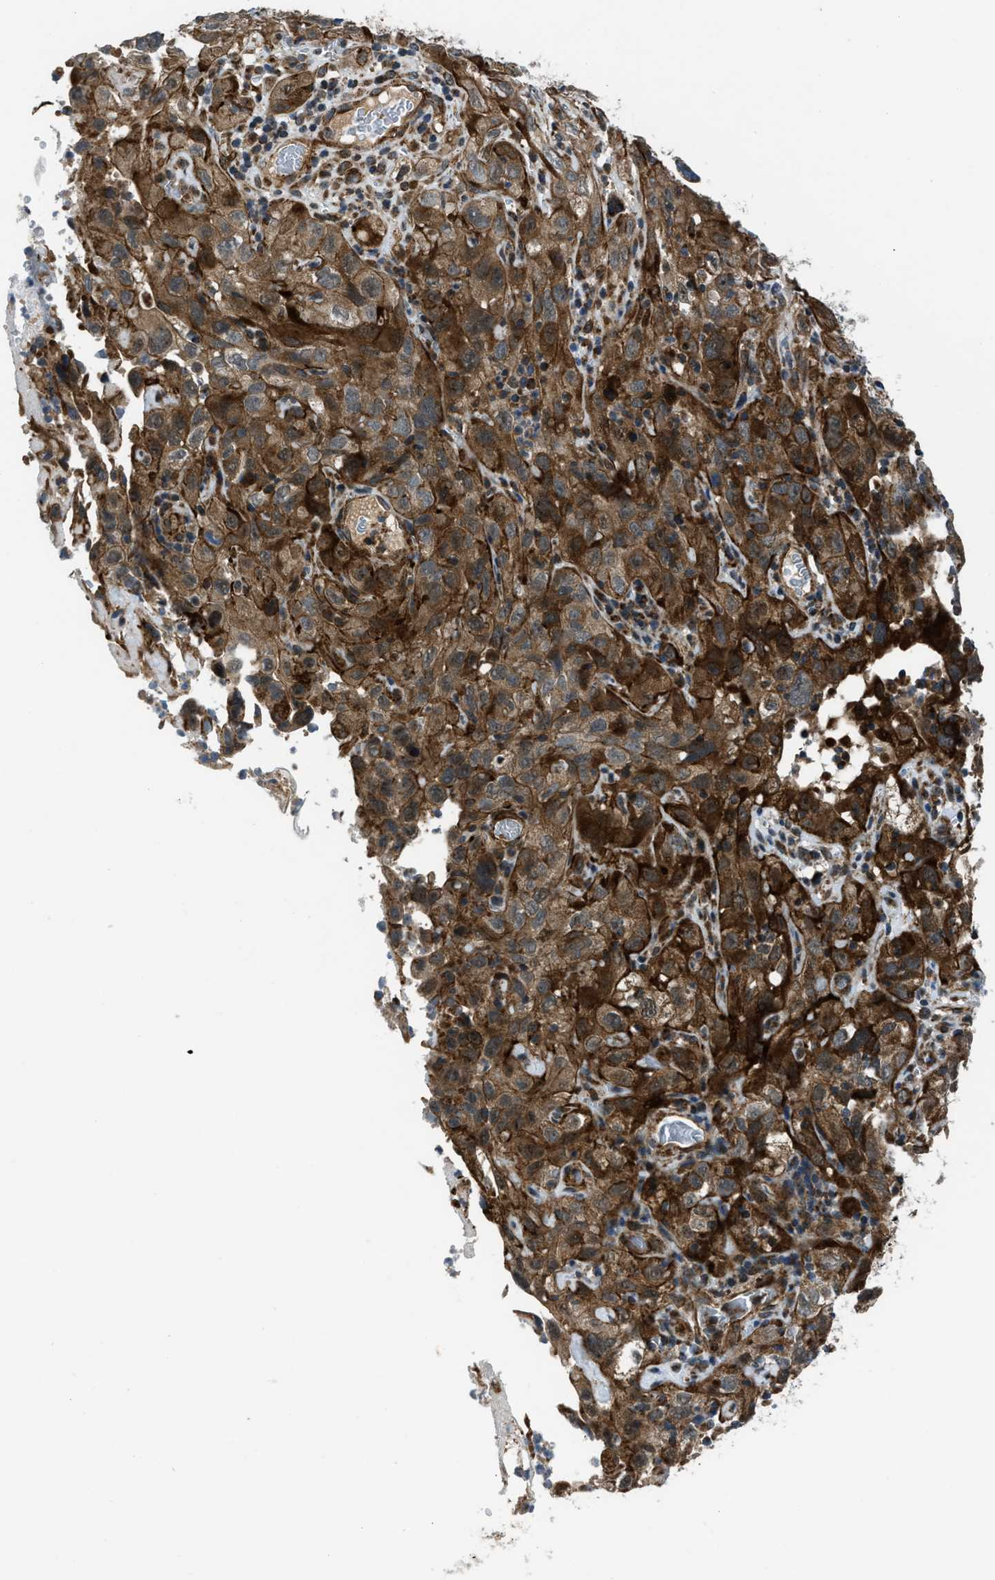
{"staining": {"intensity": "strong", "quantity": ">75%", "location": "cytoplasmic/membranous"}, "tissue": "cervical cancer", "cell_type": "Tumor cells", "image_type": "cancer", "snomed": [{"axis": "morphology", "description": "Squamous cell carcinoma, NOS"}, {"axis": "topography", "description": "Cervix"}], "caption": "About >75% of tumor cells in cervical cancer show strong cytoplasmic/membranous protein positivity as visualized by brown immunohistochemical staining.", "gene": "GSDME", "patient": {"sex": "female", "age": 32}}